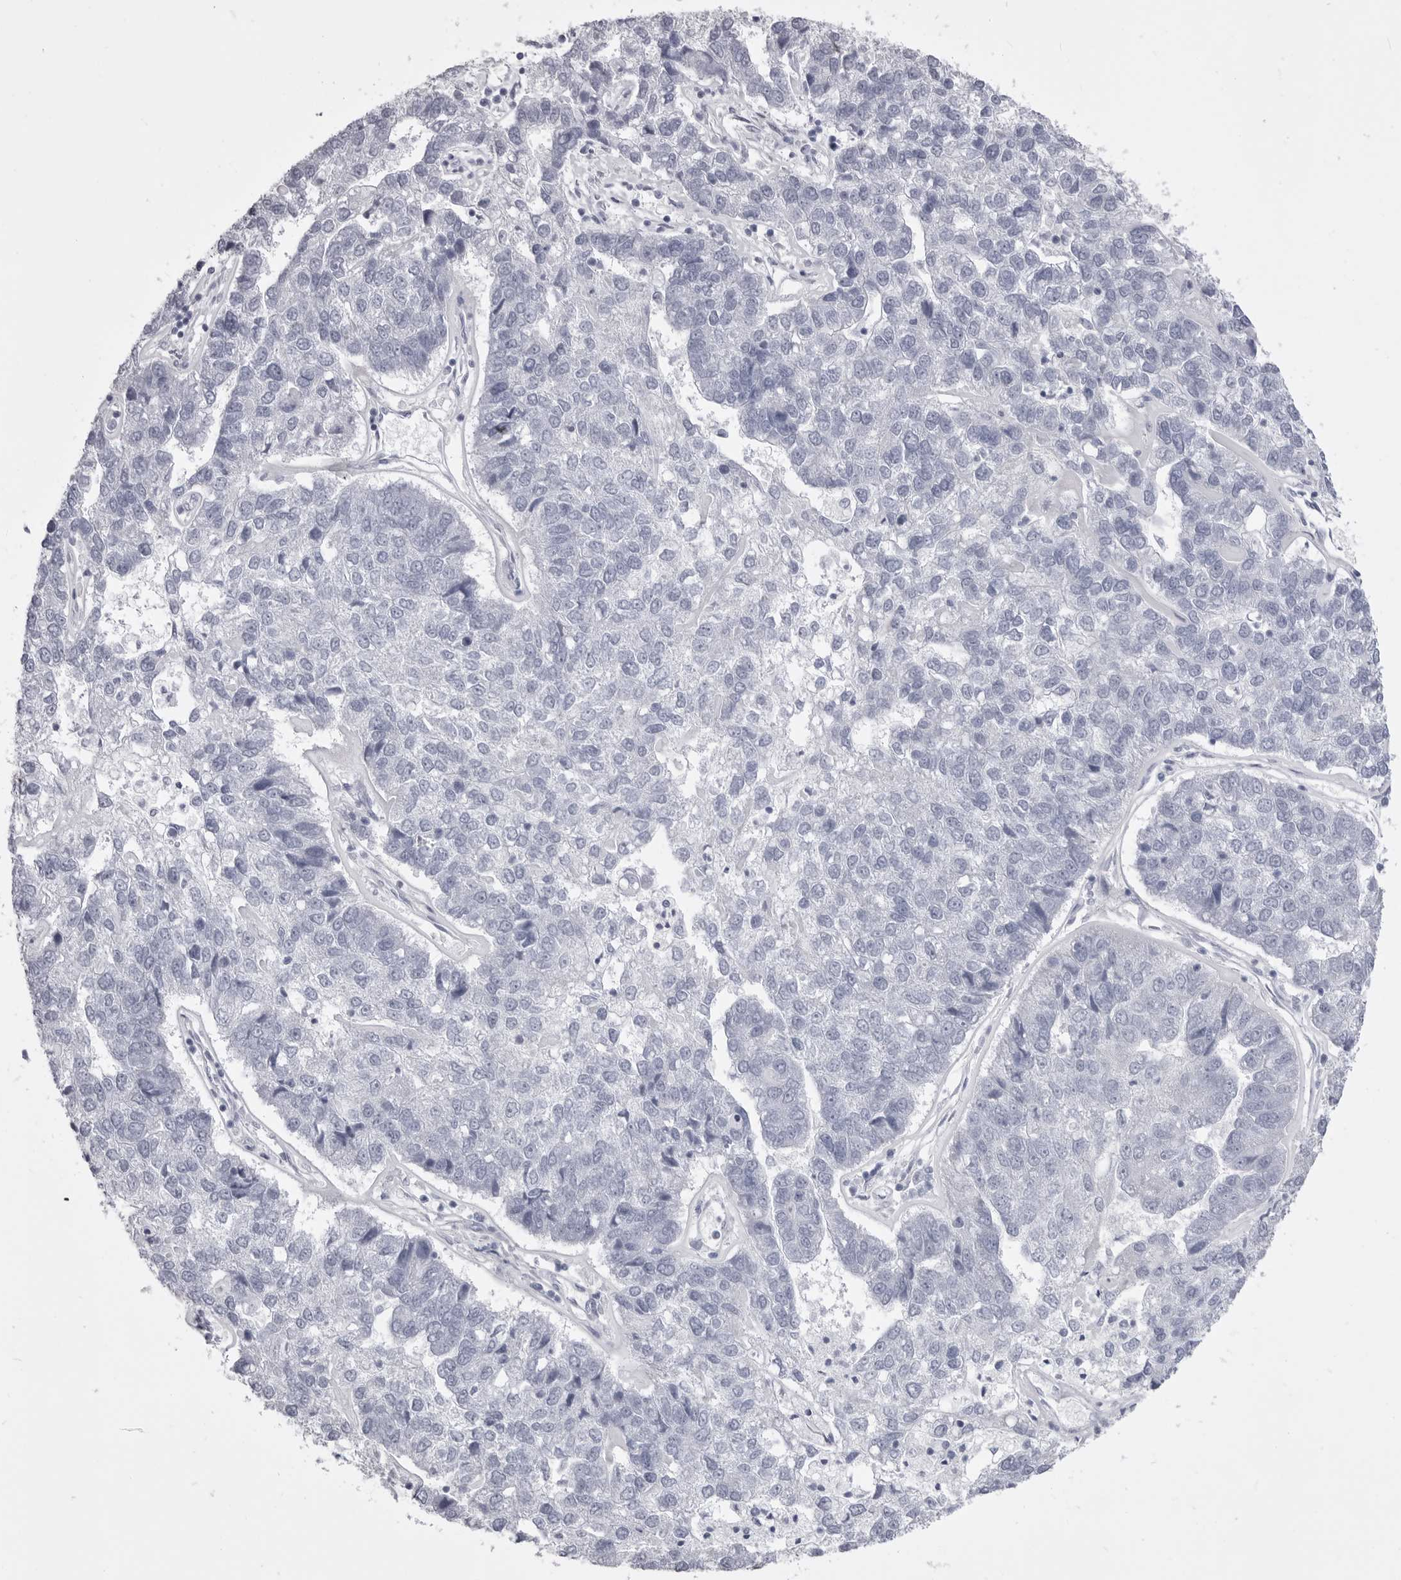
{"staining": {"intensity": "negative", "quantity": "none", "location": "none"}, "tissue": "pancreatic cancer", "cell_type": "Tumor cells", "image_type": "cancer", "snomed": [{"axis": "morphology", "description": "Adenocarcinoma, NOS"}, {"axis": "topography", "description": "Pancreas"}], "caption": "Tumor cells show no significant protein expression in adenocarcinoma (pancreatic).", "gene": "ANK2", "patient": {"sex": "female", "age": 61}}